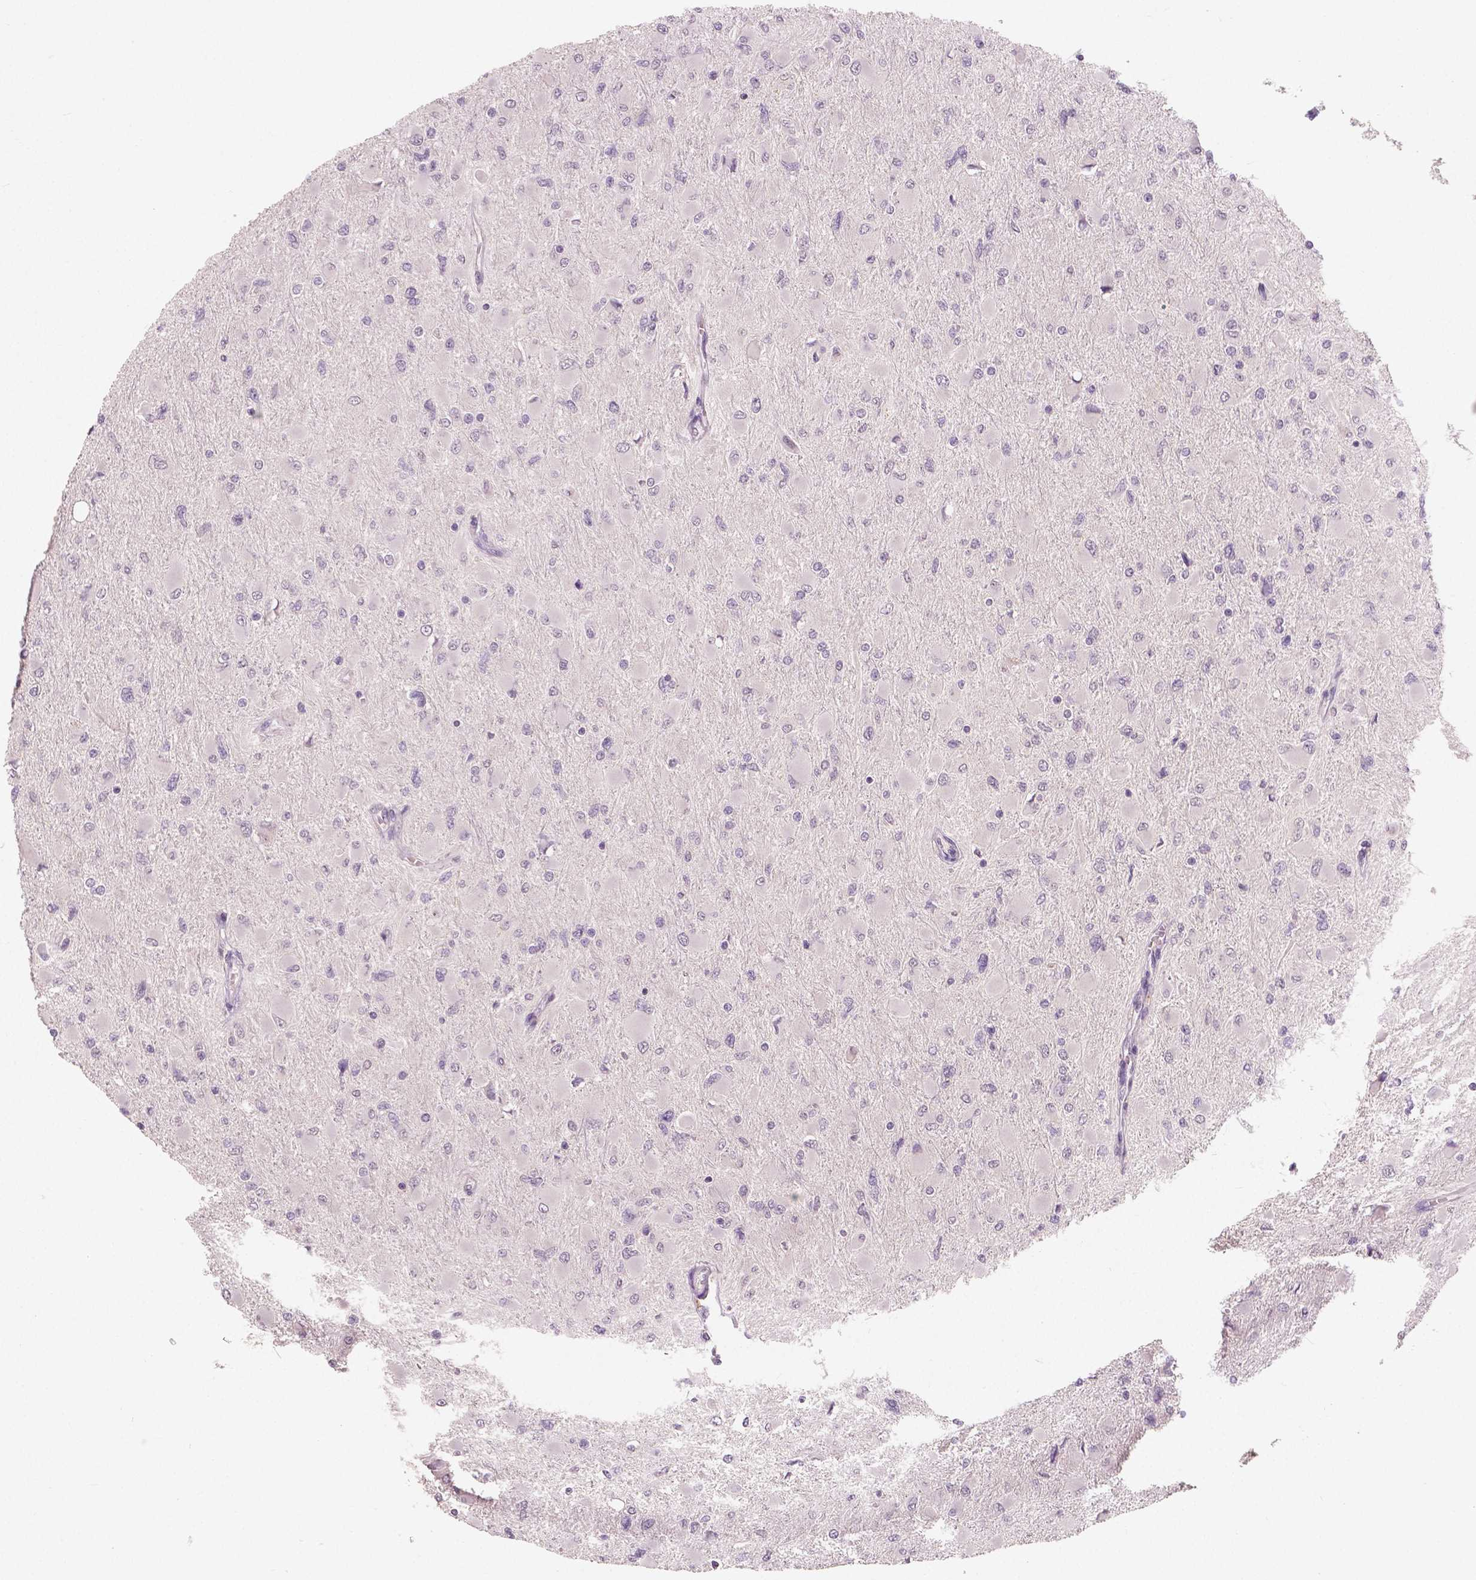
{"staining": {"intensity": "negative", "quantity": "none", "location": "none"}, "tissue": "glioma", "cell_type": "Tumor cells", "image_type": "cancer", "snomed": [{"axis": "morphology", "description": "Glioma, malignant, High grade"}, {"axis": "topography", "description": "Cerebral cortex"}], "caption": "This is an immunohistochemistry micrograph of malignant high-grade glioma. There is no positivity in tumor cells.", "gene": "RNASE7", "patient": {"sex": "female", "age": 36}}